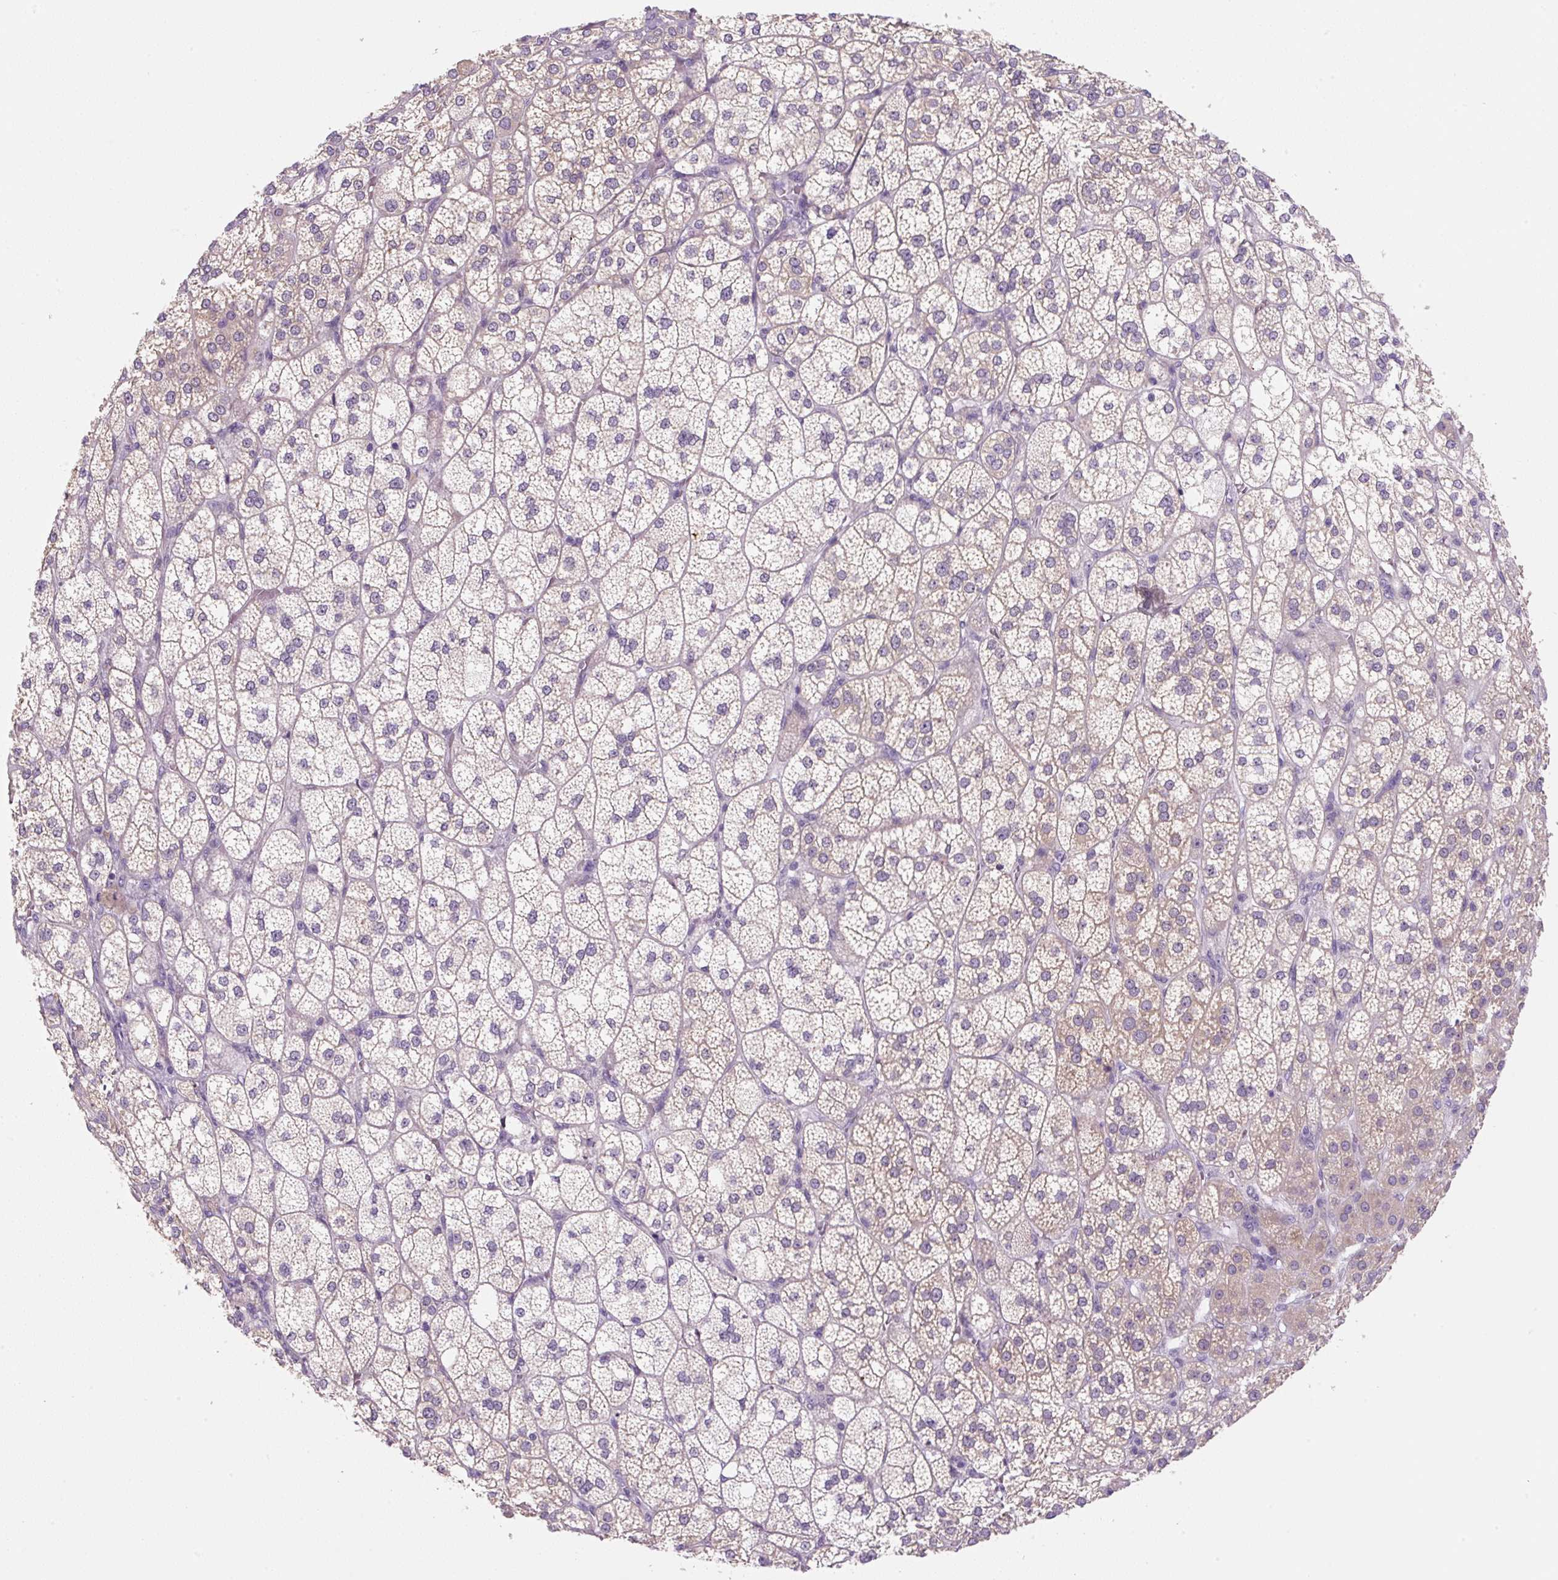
{"staining": {"intensity": "weak", "quantity": "25%-75%", "location": "cytoplasmic/membranous"}, "tissue": "adrenal gland", "cell_type": "Glandular cells", "image_type": "normal", "snomed": [{"axis": "morphology", "description": "Normal tissue, NOS"}, {"axis": "topography", "description": "Adrenal gland"}], "caption": "Approximately 25%-75% of glandular cells in benign human adrenal gland reveal weak cytoplasmic/membranous protein expression as visualized by brown immunohistochemical staining.", "gene": "FZD5", "patient": {"sex": "female", "age": 60}}